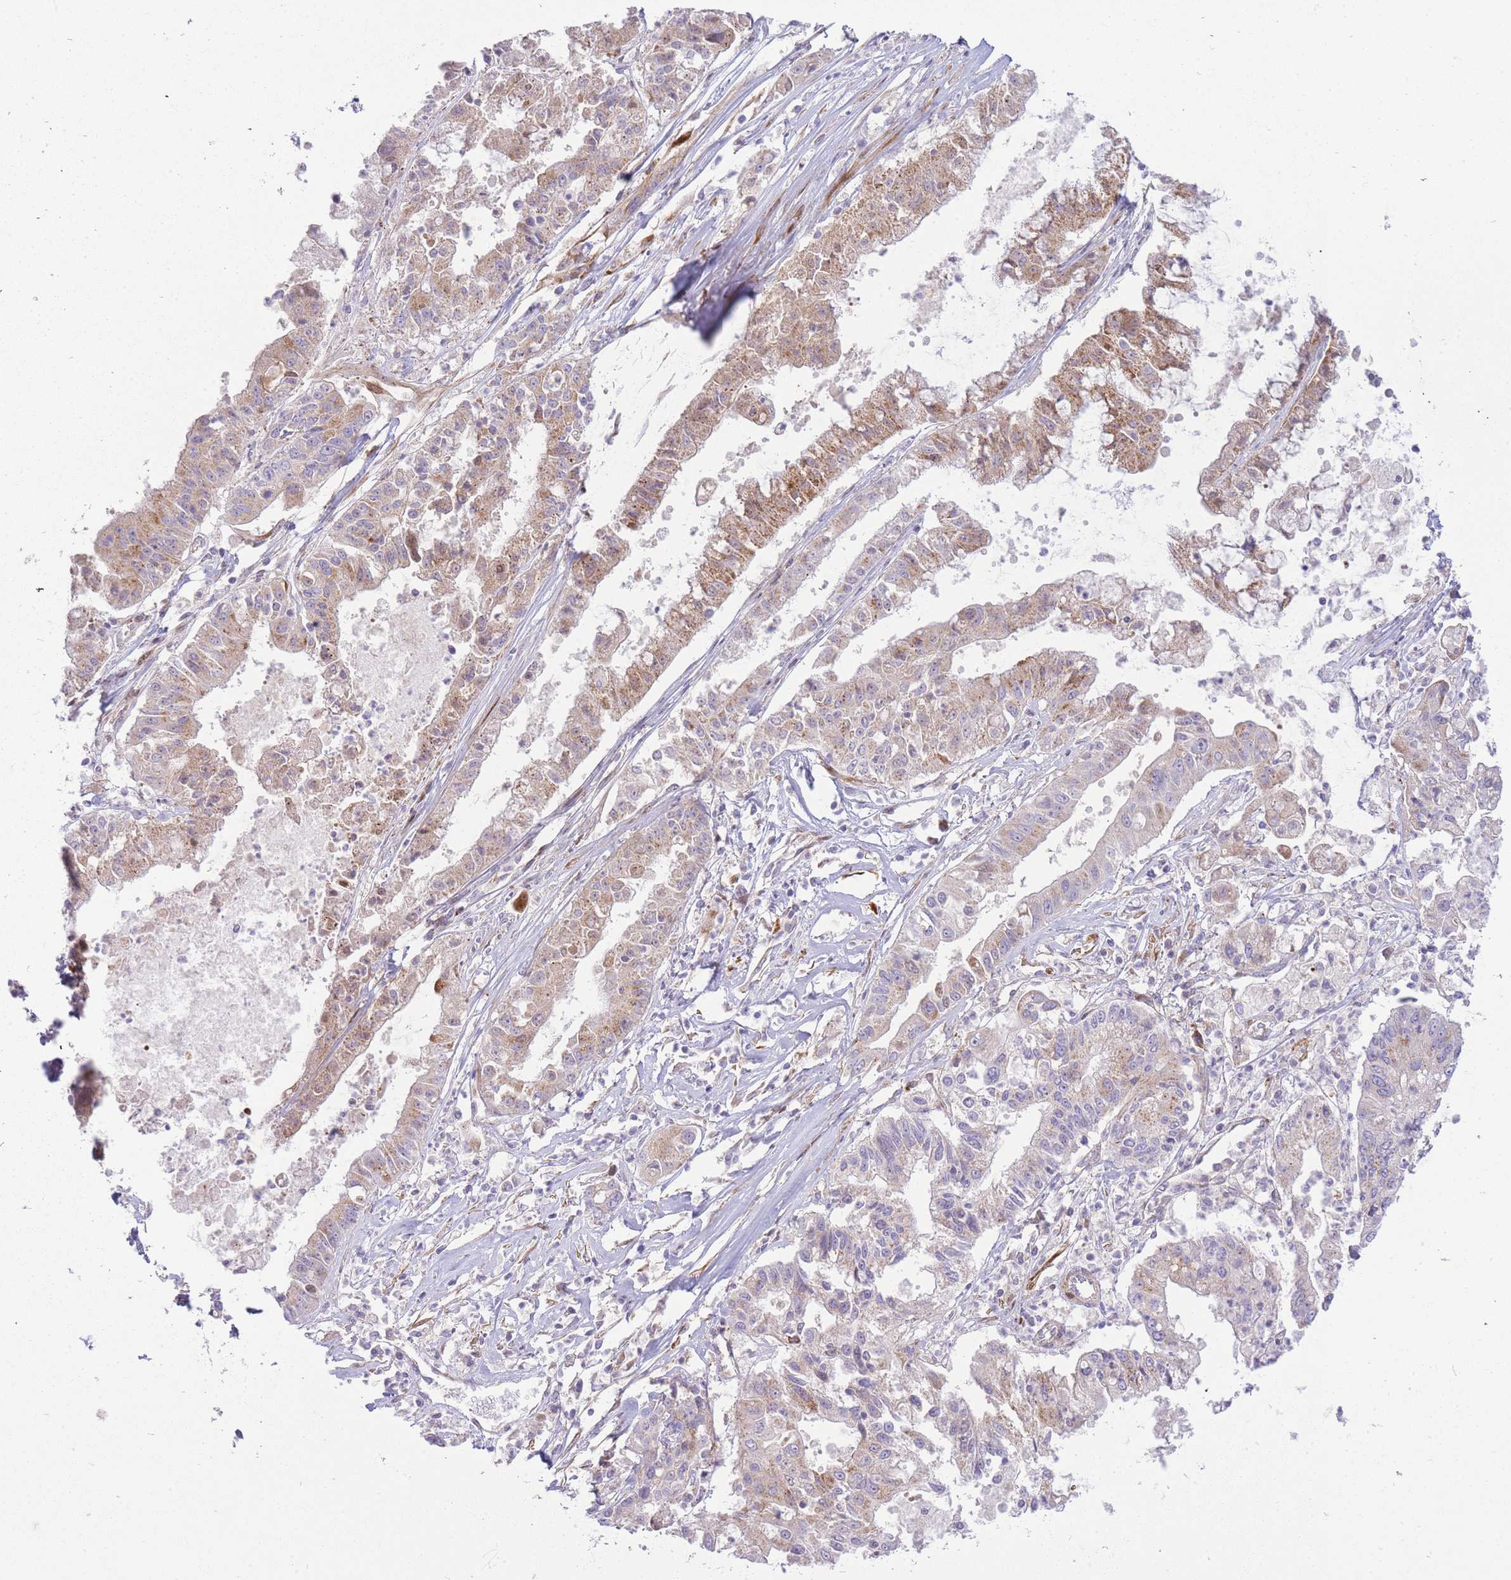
{"staining": {"intensity": "moderate", "quantity": "25%-75%", "location": "cytoplasmic/membranous"}, "tissue": "ovarian cancer", "cell_type": "Tumor cells", "image_type": "cancer", "snomed": [{"axis": "morphology", "description": "Cystadenocarcinoma, mucinous, NOS"}, {"axis": "topography", "description": "Ovary"}], "caption": "DAB immunohistochemical staining of ovarian cancer (mucinous cystadenocarcinoma) demonstrates moderate cytoplasmic/membranous protein staining in approximately 25%-75% of tumor cells.", "gene": "ATP5MC2", "patient": {"sex": "female", "age": 70}}